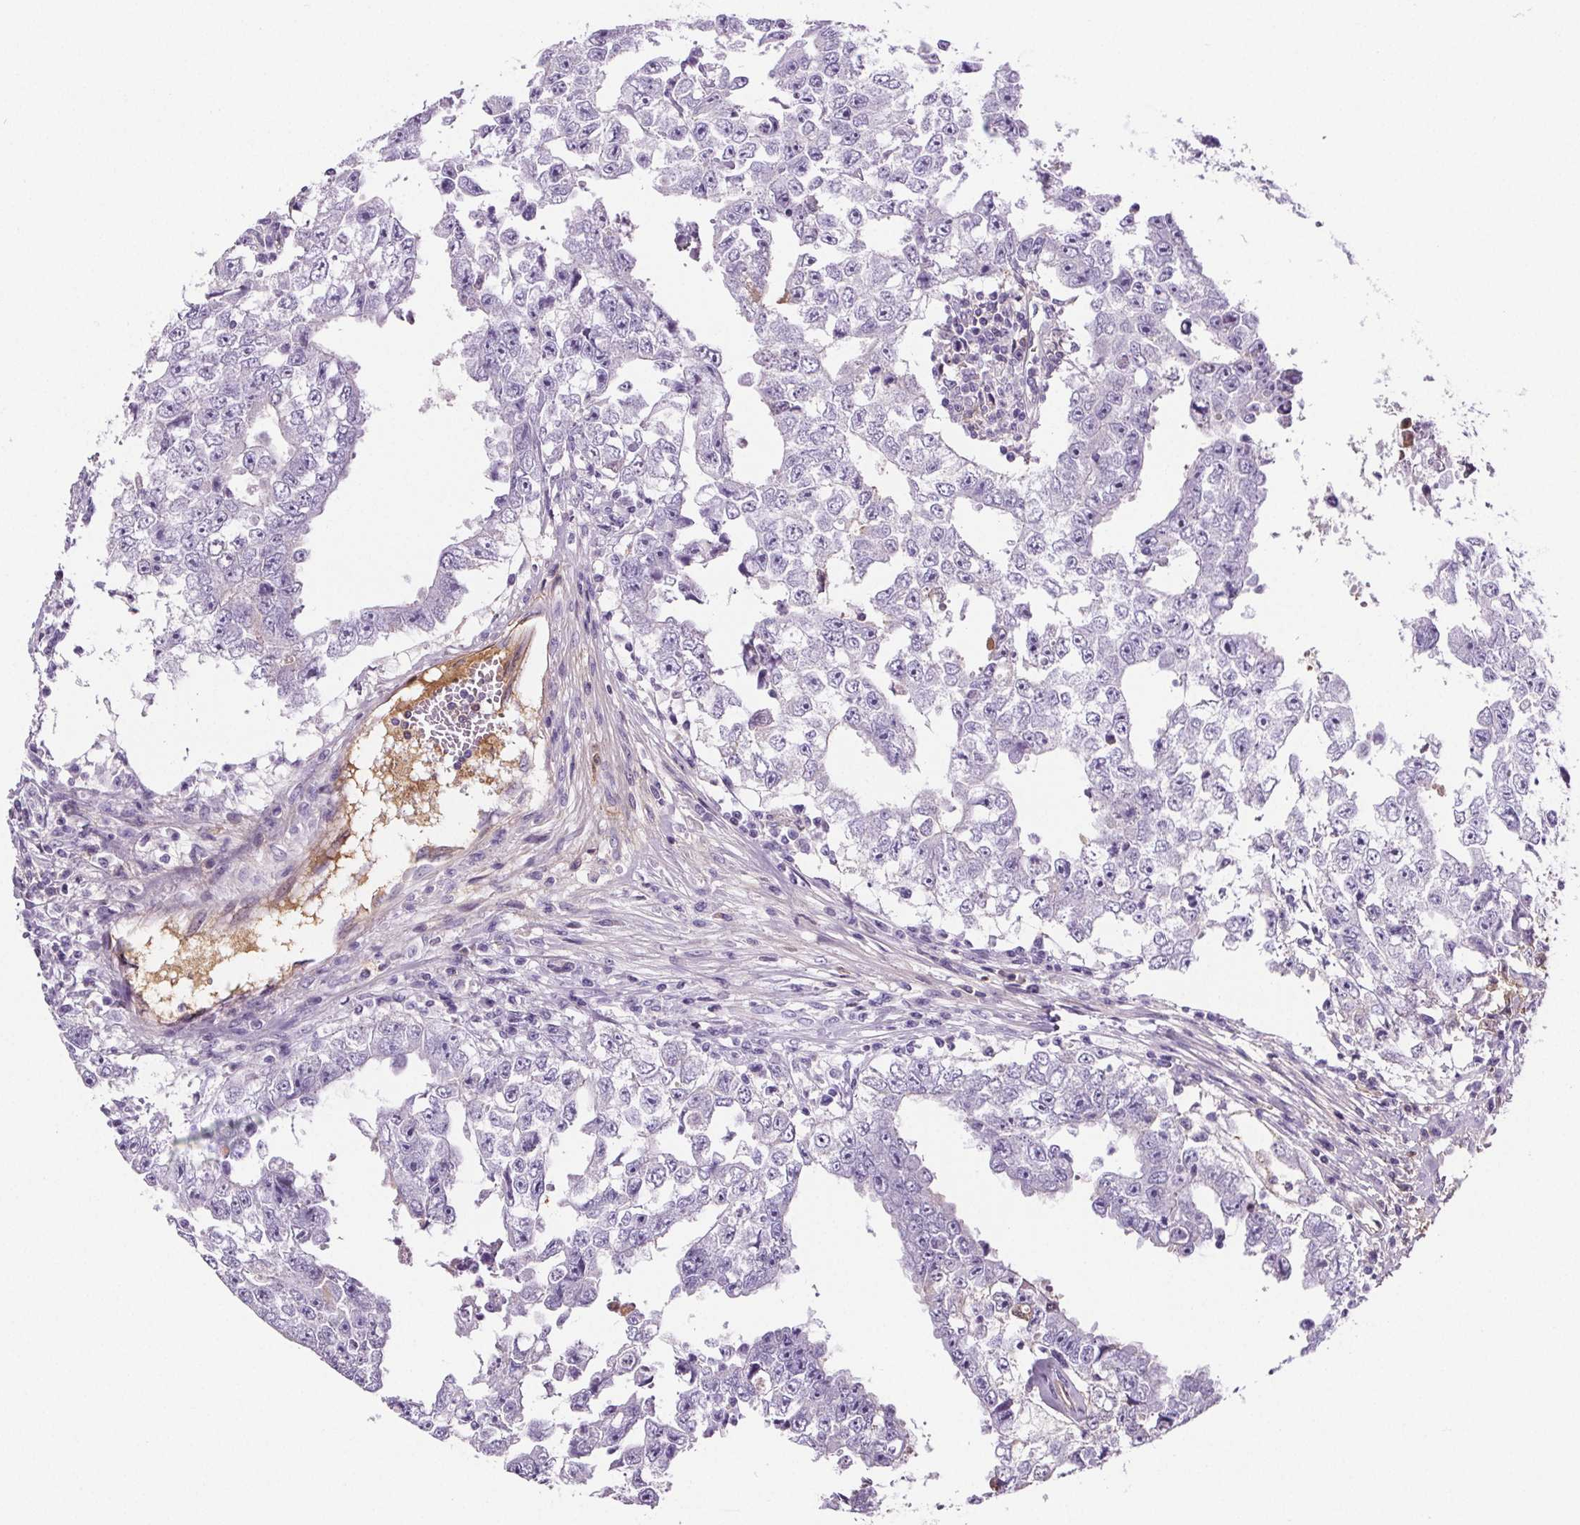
{"staining": {"intensity": "negative", "quantity": "none", "location": "none"}, "tissue": "testis cancer", "cell_type": "Tumor cells", "image_type": "cancer", "snomed": [{"axis": "morphology", "description": "Carcinoma, Embryonal, NOS"}, {"axis": "topography", "description": "Testis"}], "caption": "Immunohistochemical staining of human embryonal carcinoma (testis) shows no significant staining in tumor cells.", "gene": "CD5L", "patient": {"sex": "male", "age": 36}}